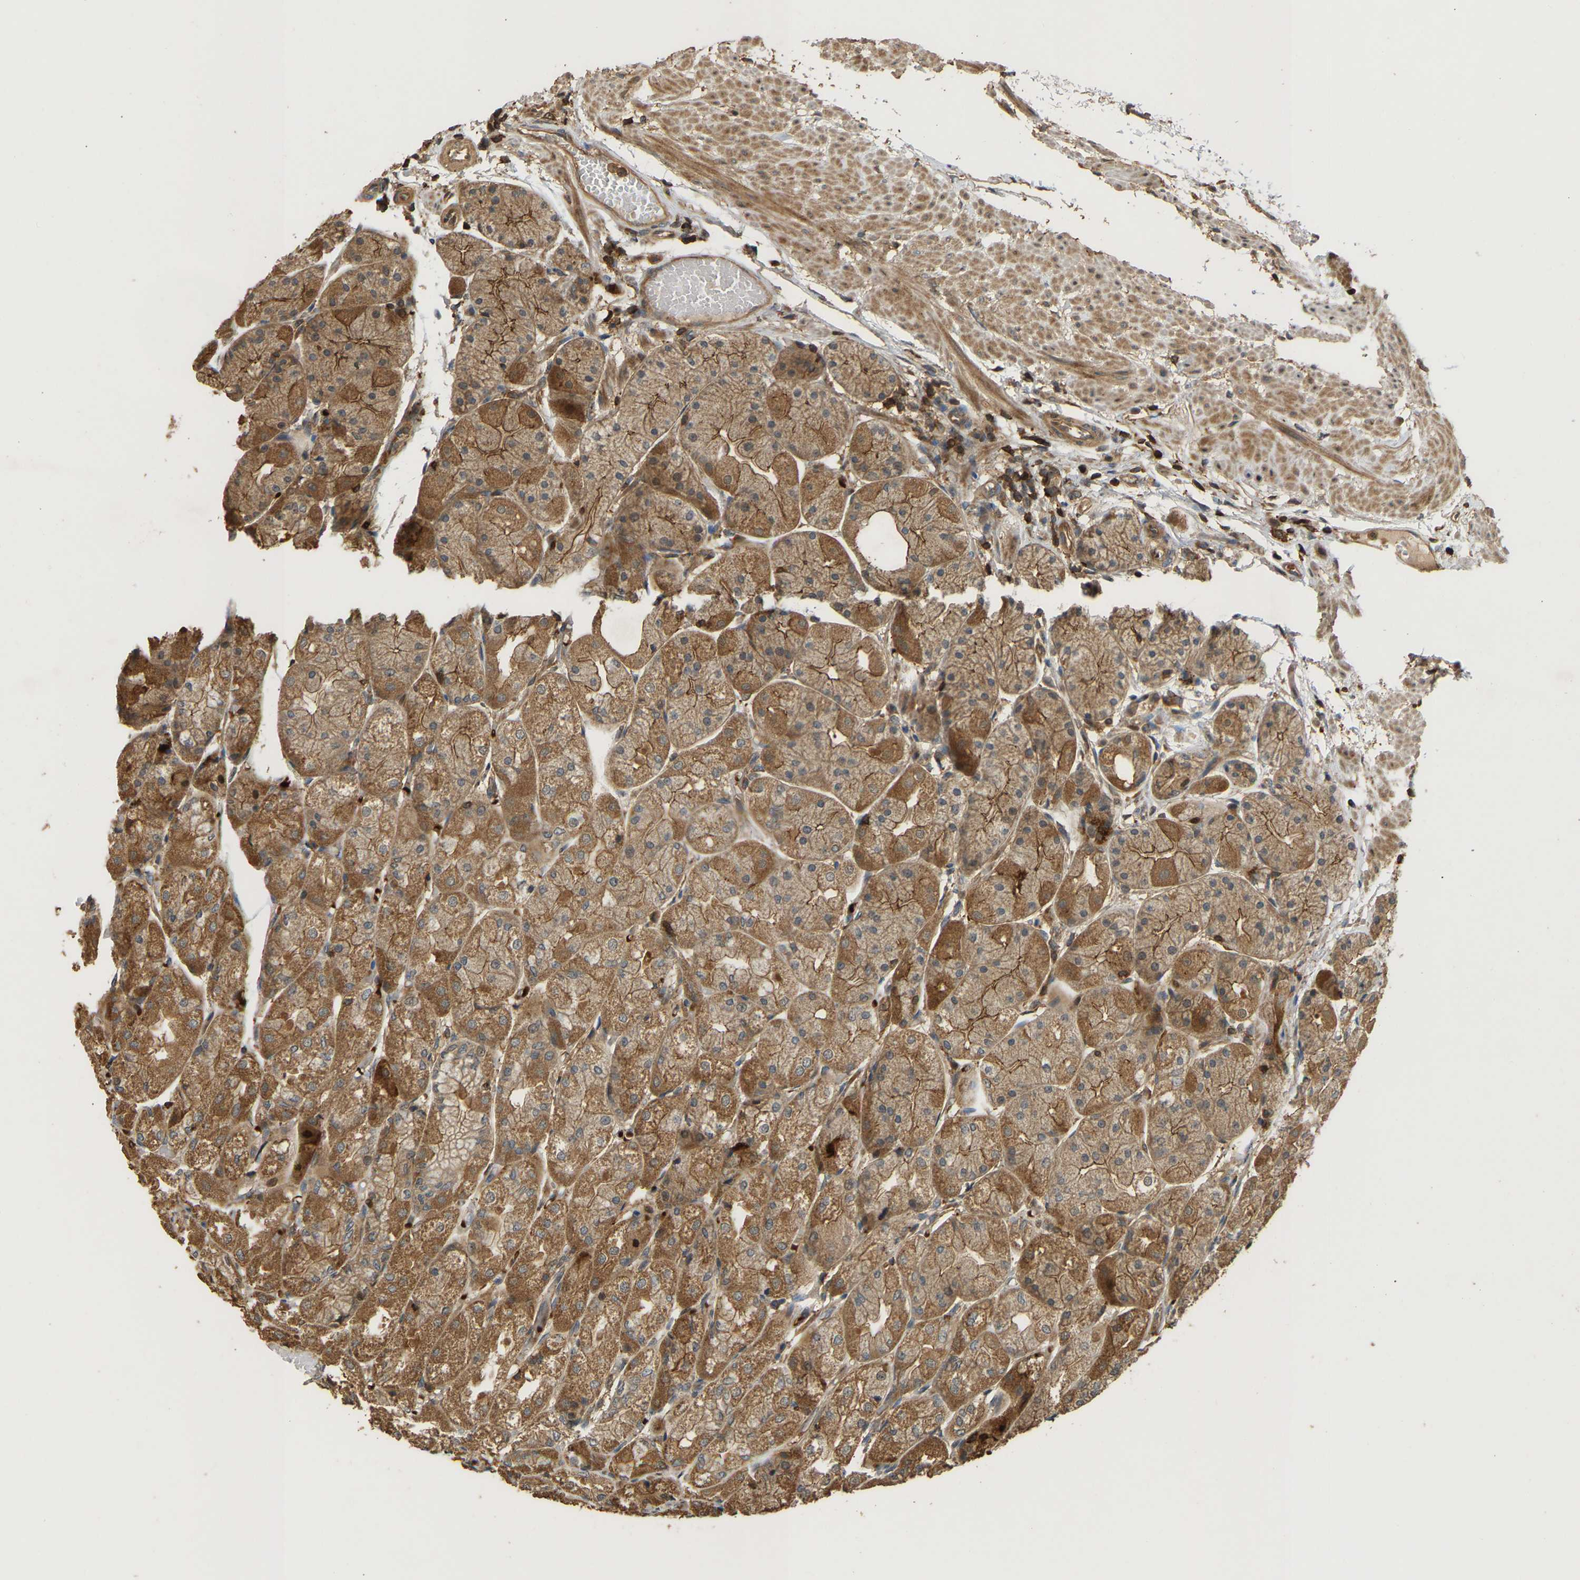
{"staining": {"intensity": "moderate", "quantity": ">75%", "location": "cytoplasmic/membranous,nuclear"}, "tissue": "stomach", "cell_type": "Glandular cells", "image_type": "normal", "snomed": [{"axis": "morphology", "description": "Normal tissue, NOS"}, {"axis": "topography", "description": "Stomach, upper"}], "caption": "Immunohistochemical staining of normal human stomach displays medium levels of moderate cytoplasmic/membranous,nuclear expression in about >75% of glandular cells.", "gene": "ENSG00000282218", "patient": {"sex": "male", "age": 72}}